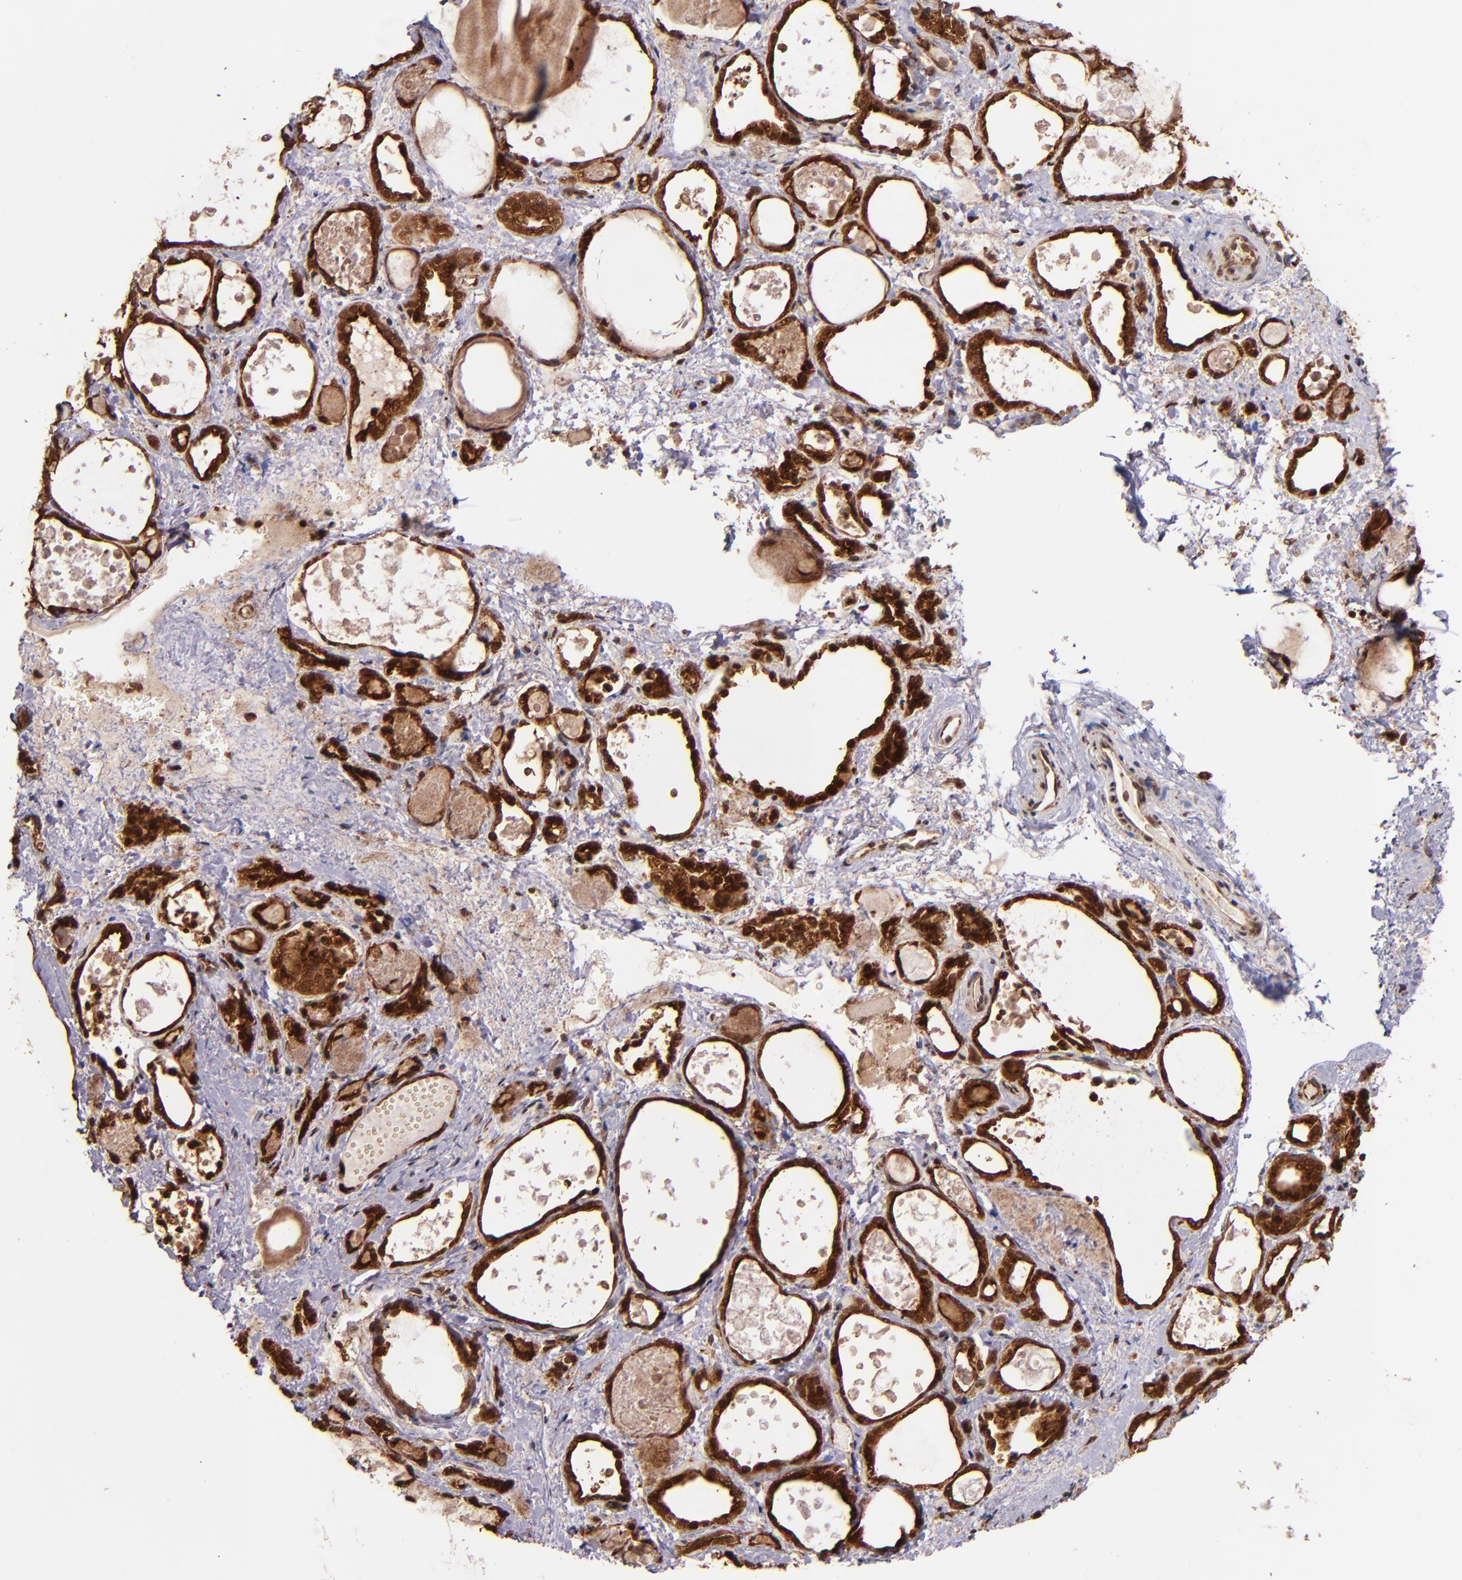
{"staining": {"intensity": "strong", "quantity": ">75%", "location": "cytoplasmic/membranous,nuclear"}, "tissue": "thyroid gland", "cell_type": "Glandular cells", "image_type": "normal", "snomed": [{"axis": "morphology", "description": "Normal tissue, NOS"}, {"axis": "topography", "description": "Thyroid gland"}], "caption": "An immunohistochemistry micrograph of benign tissue is shown. Protein staining in brown labels strong cytoplasmic/membranous,nuclear positivity in thyroid gland within glandular cells. Using DAB (3,3'-diaminobenzidine) (brown) and hematoxylin (blue) stains, captured at high magnification using brightfield microscopy.", "gene": "STX8", "patient": {"sex": "female", "age": 75}}